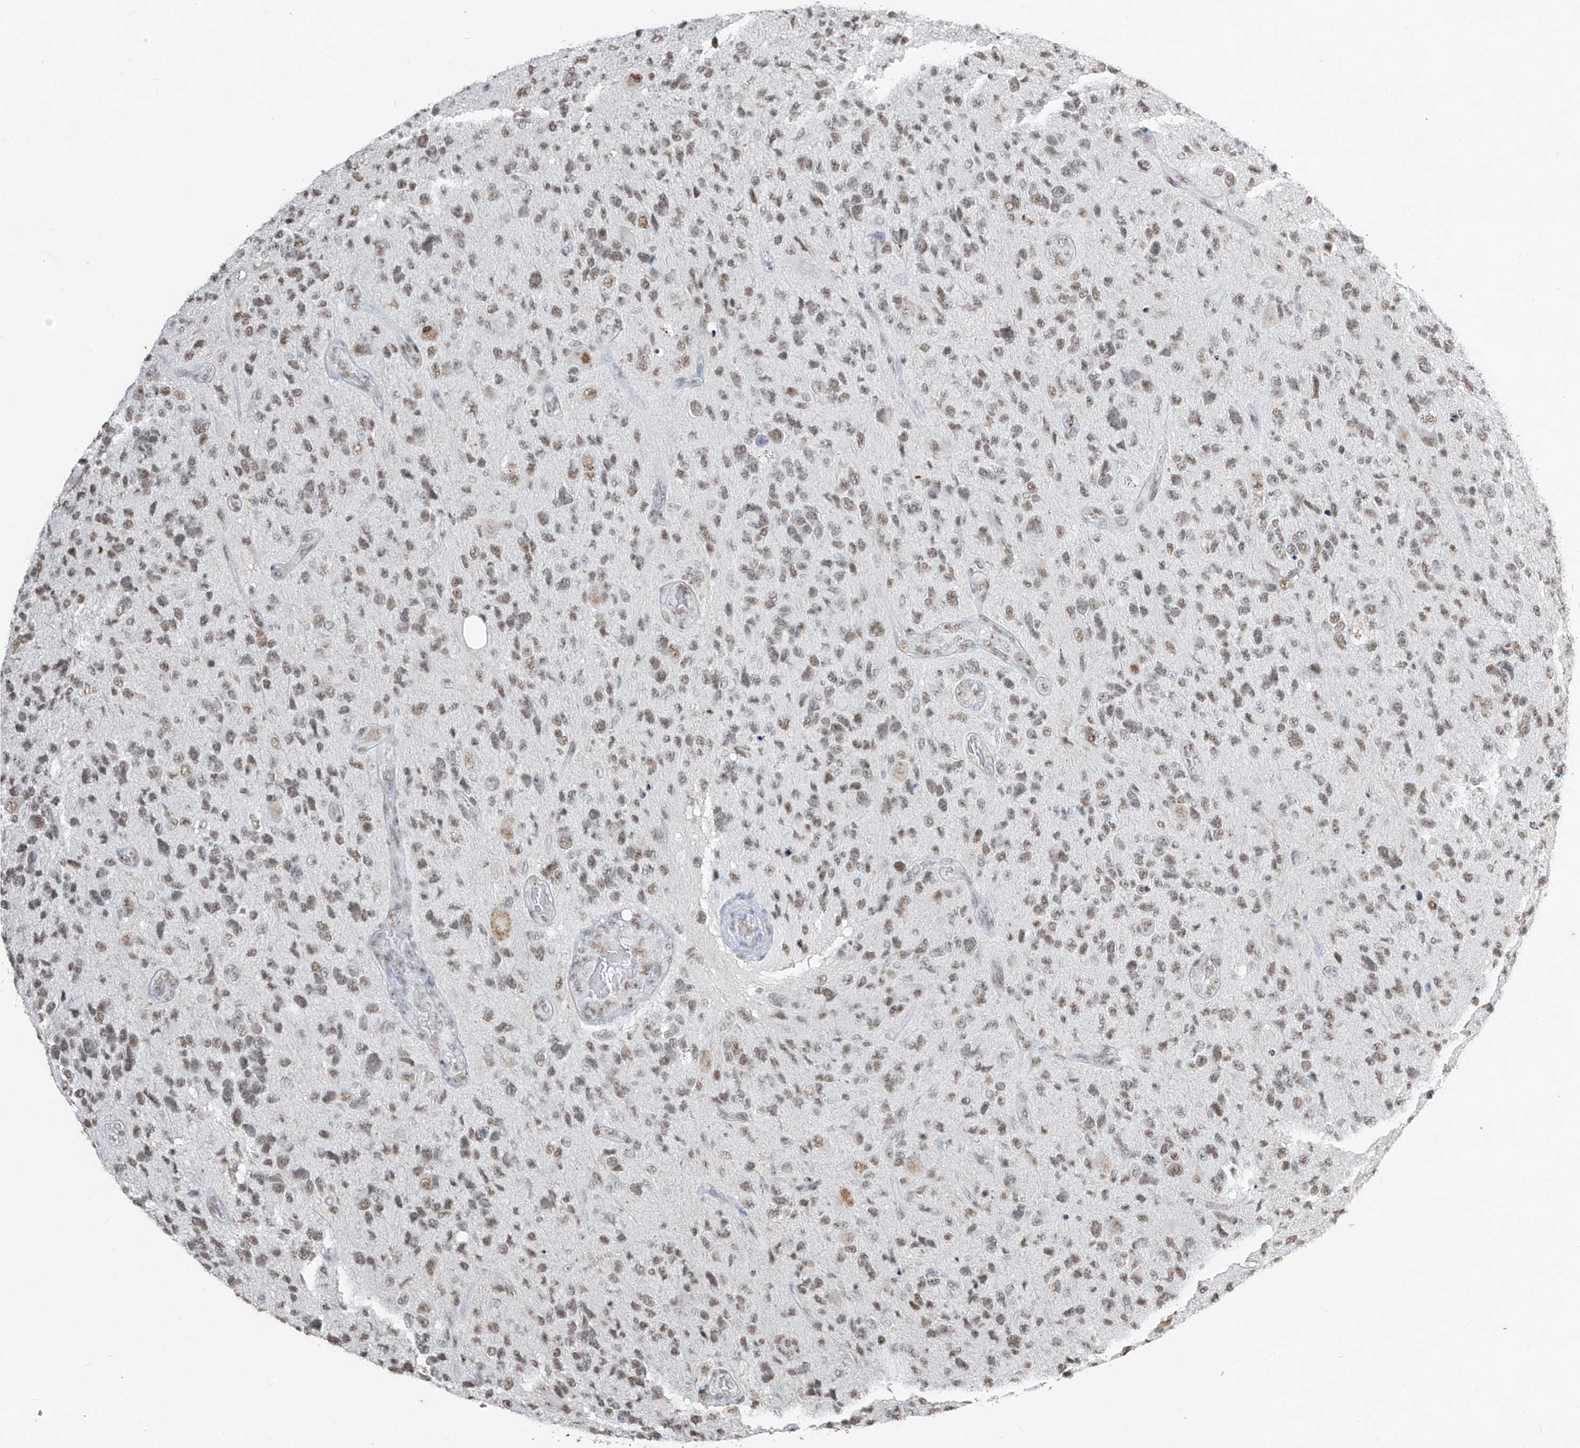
{"staining": {"intensity": "weak", "quantity": ">75%", "location": "nuclear"}, "tissue": "glioma", "cell_type": "Tumor cells", "image_type": "cancer", "snomed": [{"axis": "morphology", "description": "Glioma, malignant, High grade"}, {"axis": "topography", "description": "Brain"}], "caption": "Human malignant glioma (high-grade) stained with a protein marker exhibits weak staining in tumor cells.", "gene": "TFEC", "patient": {"sex": "female", "age": 58}}